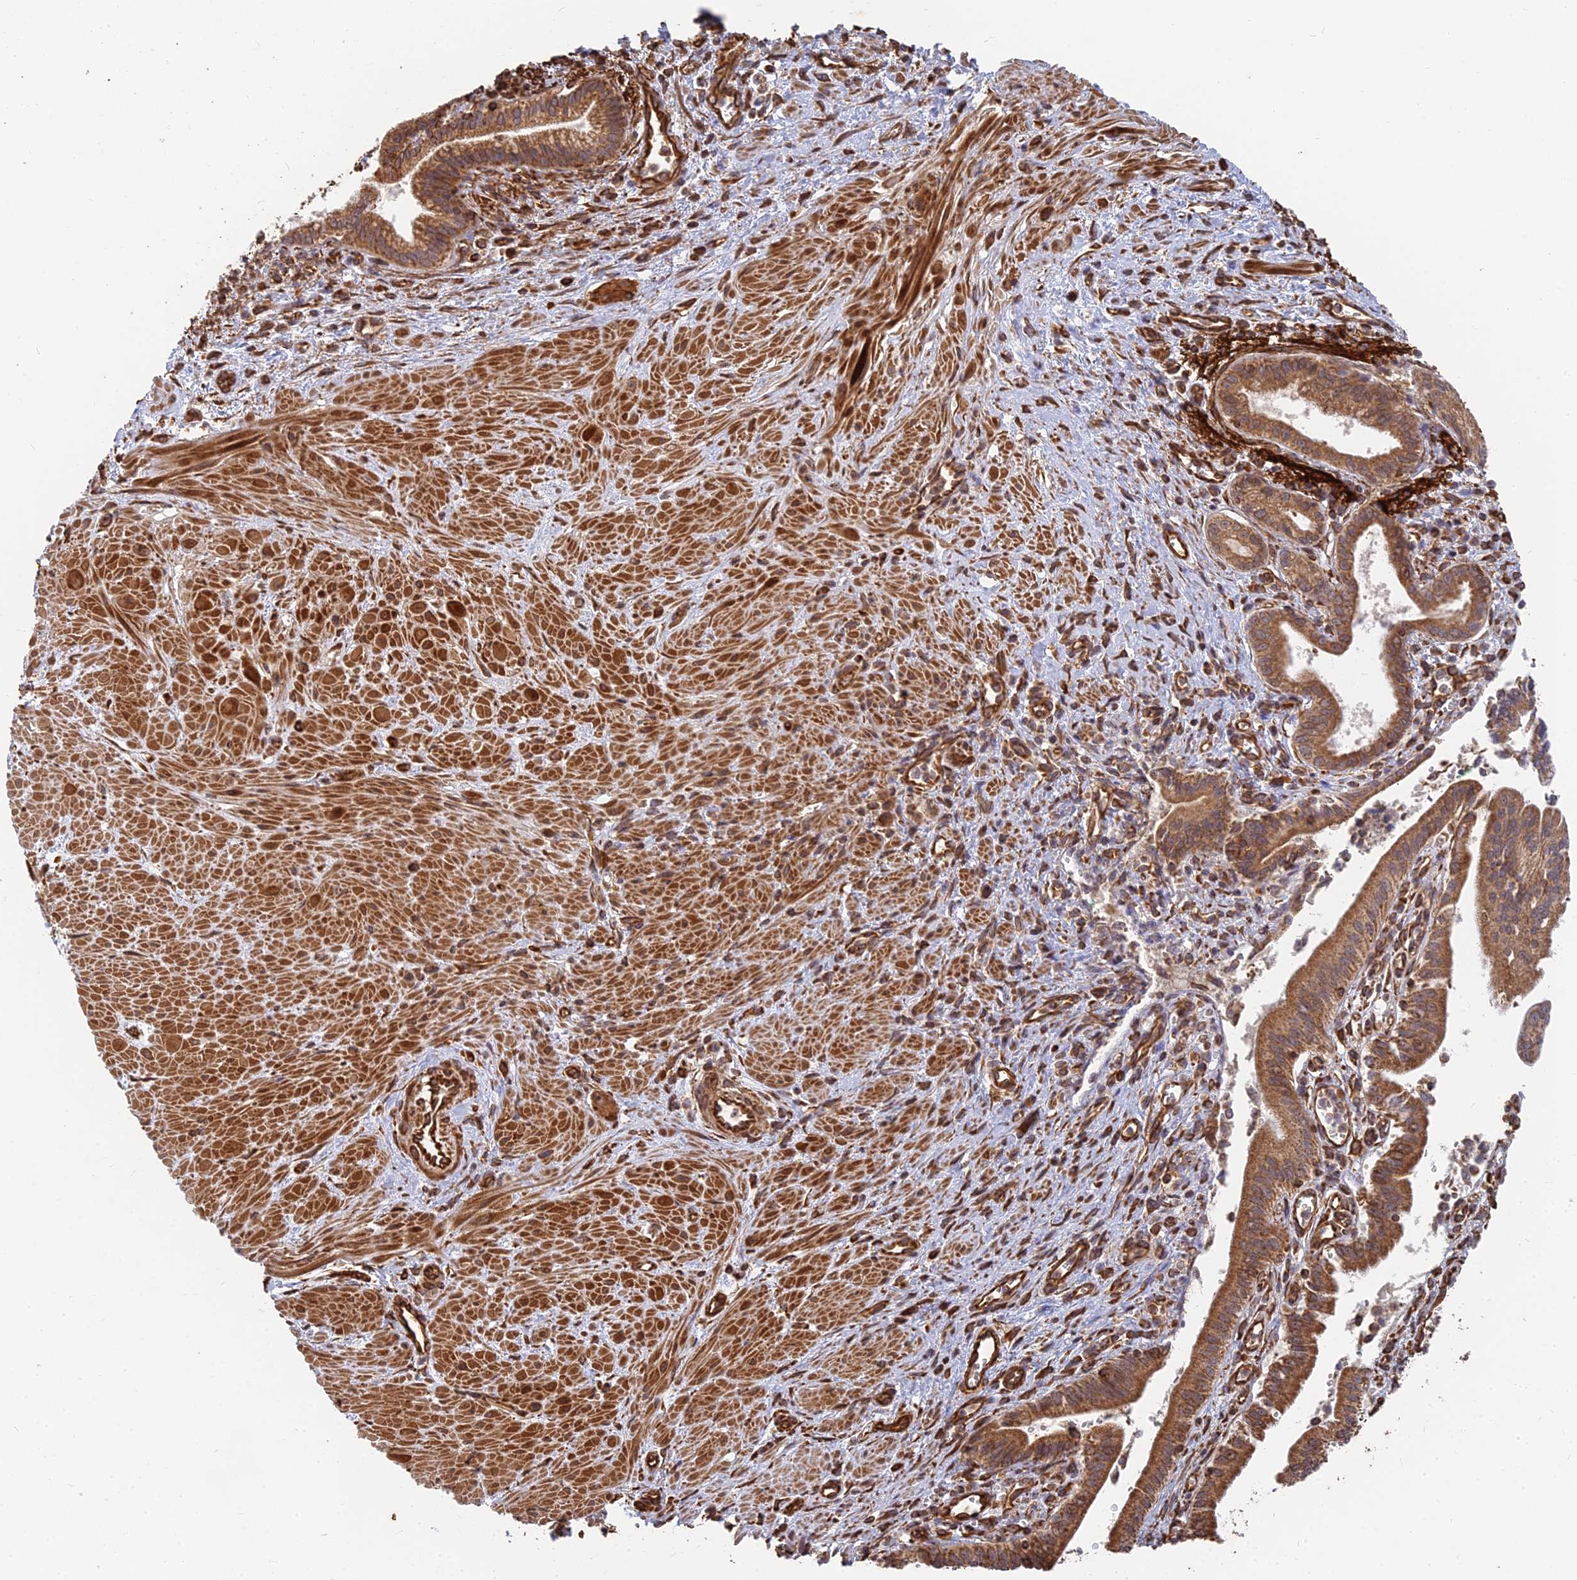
{"staining": {"intensity": "moderate", "quantity": ">75%", "location": "cytoplasmic/membranous"}, "tissue": "pancreatic cancer", "cell_type": "Tumor cells", "image_type": "cancer", "snomed": [{"axis": "morphology", "description": "Adenocarcinoma, NOS"}, {"axis": "topography", "description": "Pancreas"}], "caption": "Protein staining of pancreatic adenocarcinoma tissue reveals moderate cytoplasmic/membranous expression in about >75% of tumor cells. The staining was performed using DAB, with brown indicating positive protein expression. Nuclei are stained blue with hematoxylin.", "gene": "DSTYK", "patient": {"sex": "male", "age": 78}}